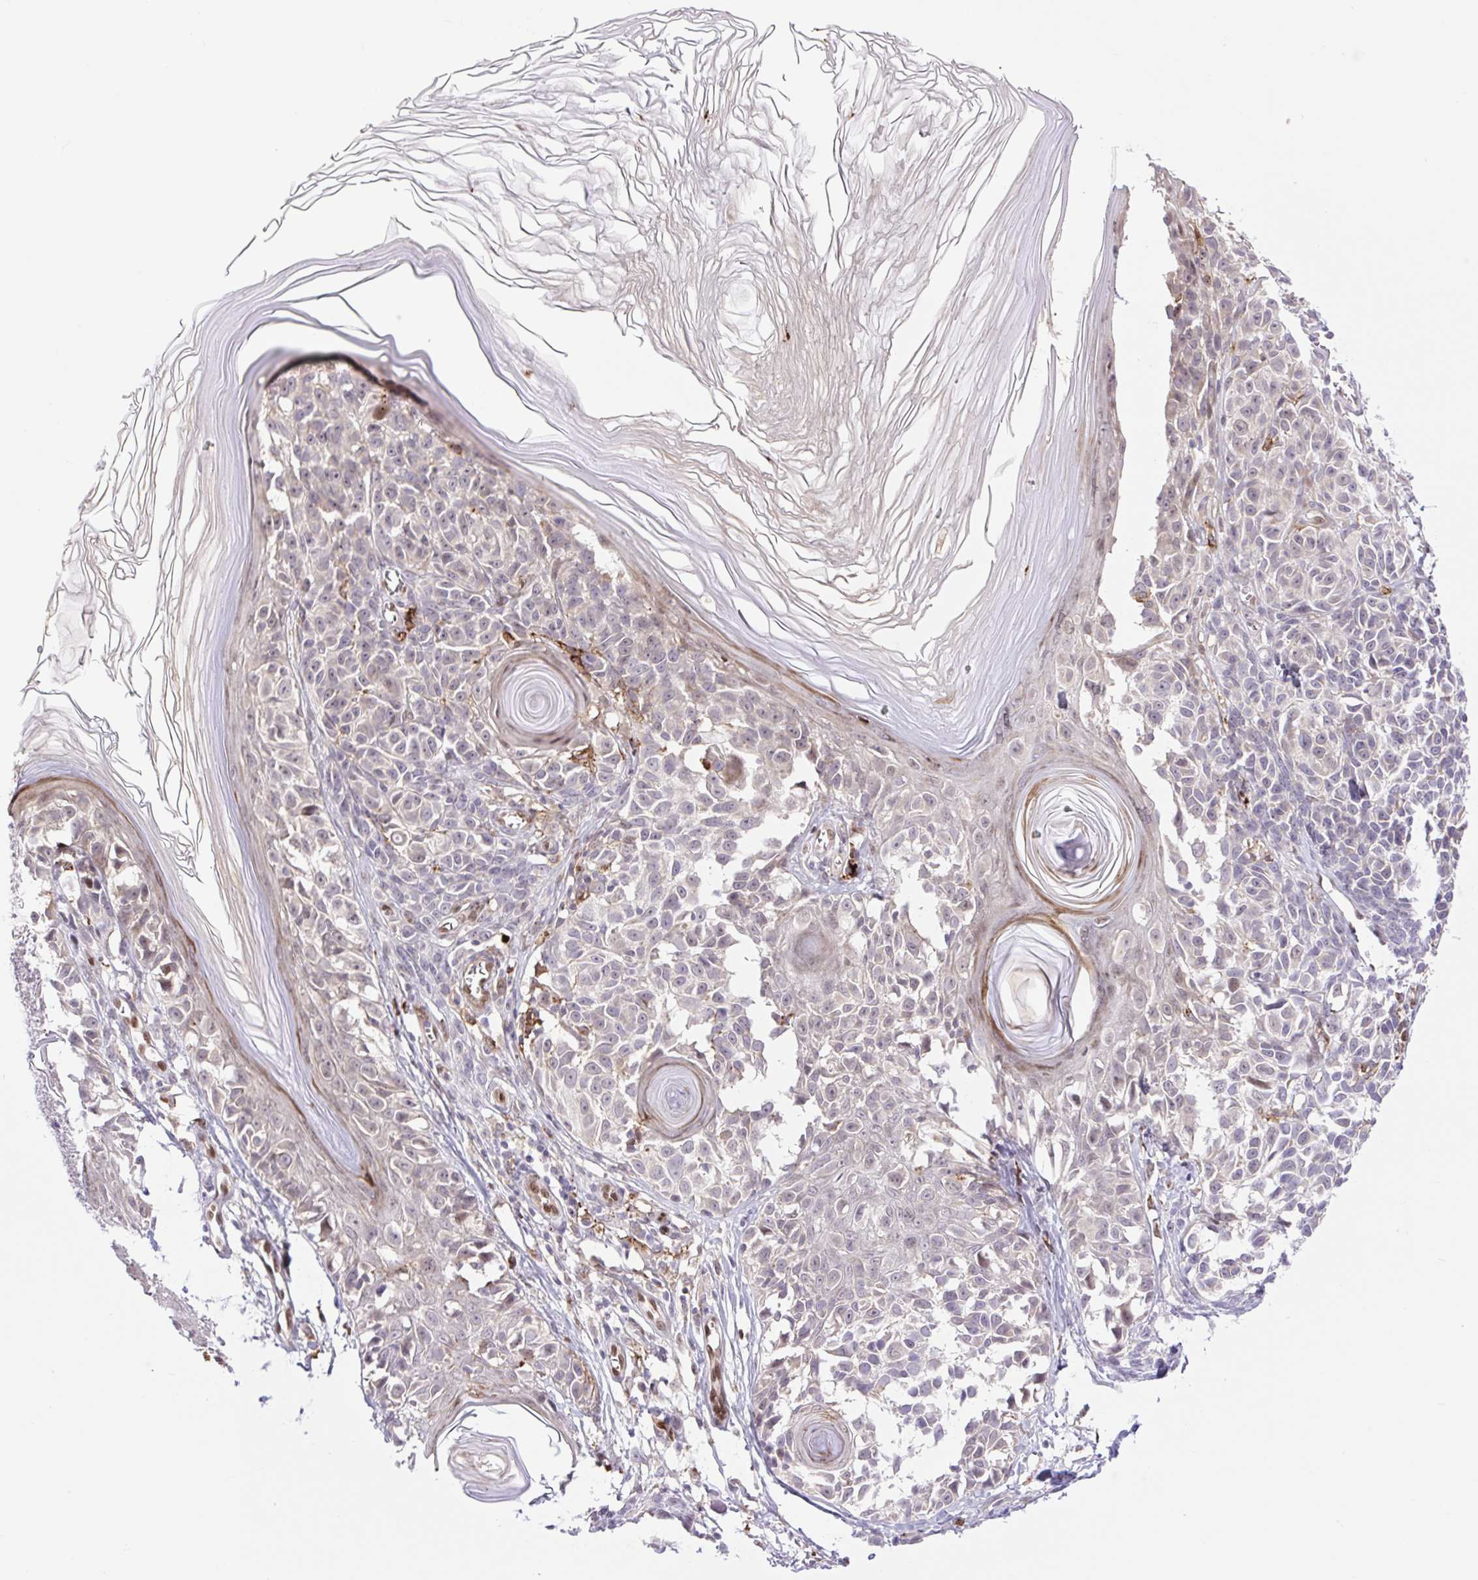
{"staining": {"intensity": "negative", "quantity": "none", "location": "none"}, "tissue": "melanoma", "cell_type": "Tumor cells", "image_type": "cancer", "snomed": [{"axis": "morphology", "description": "Malignant melanoma, NOS"}, {"axis": "topography", "description": "Skin"}], "caption": "The image demonstrates no significant expression in tumor cells of malignant melanoma.", "gene": "ERG", "patient": {"sex": "male", "age": 73}}